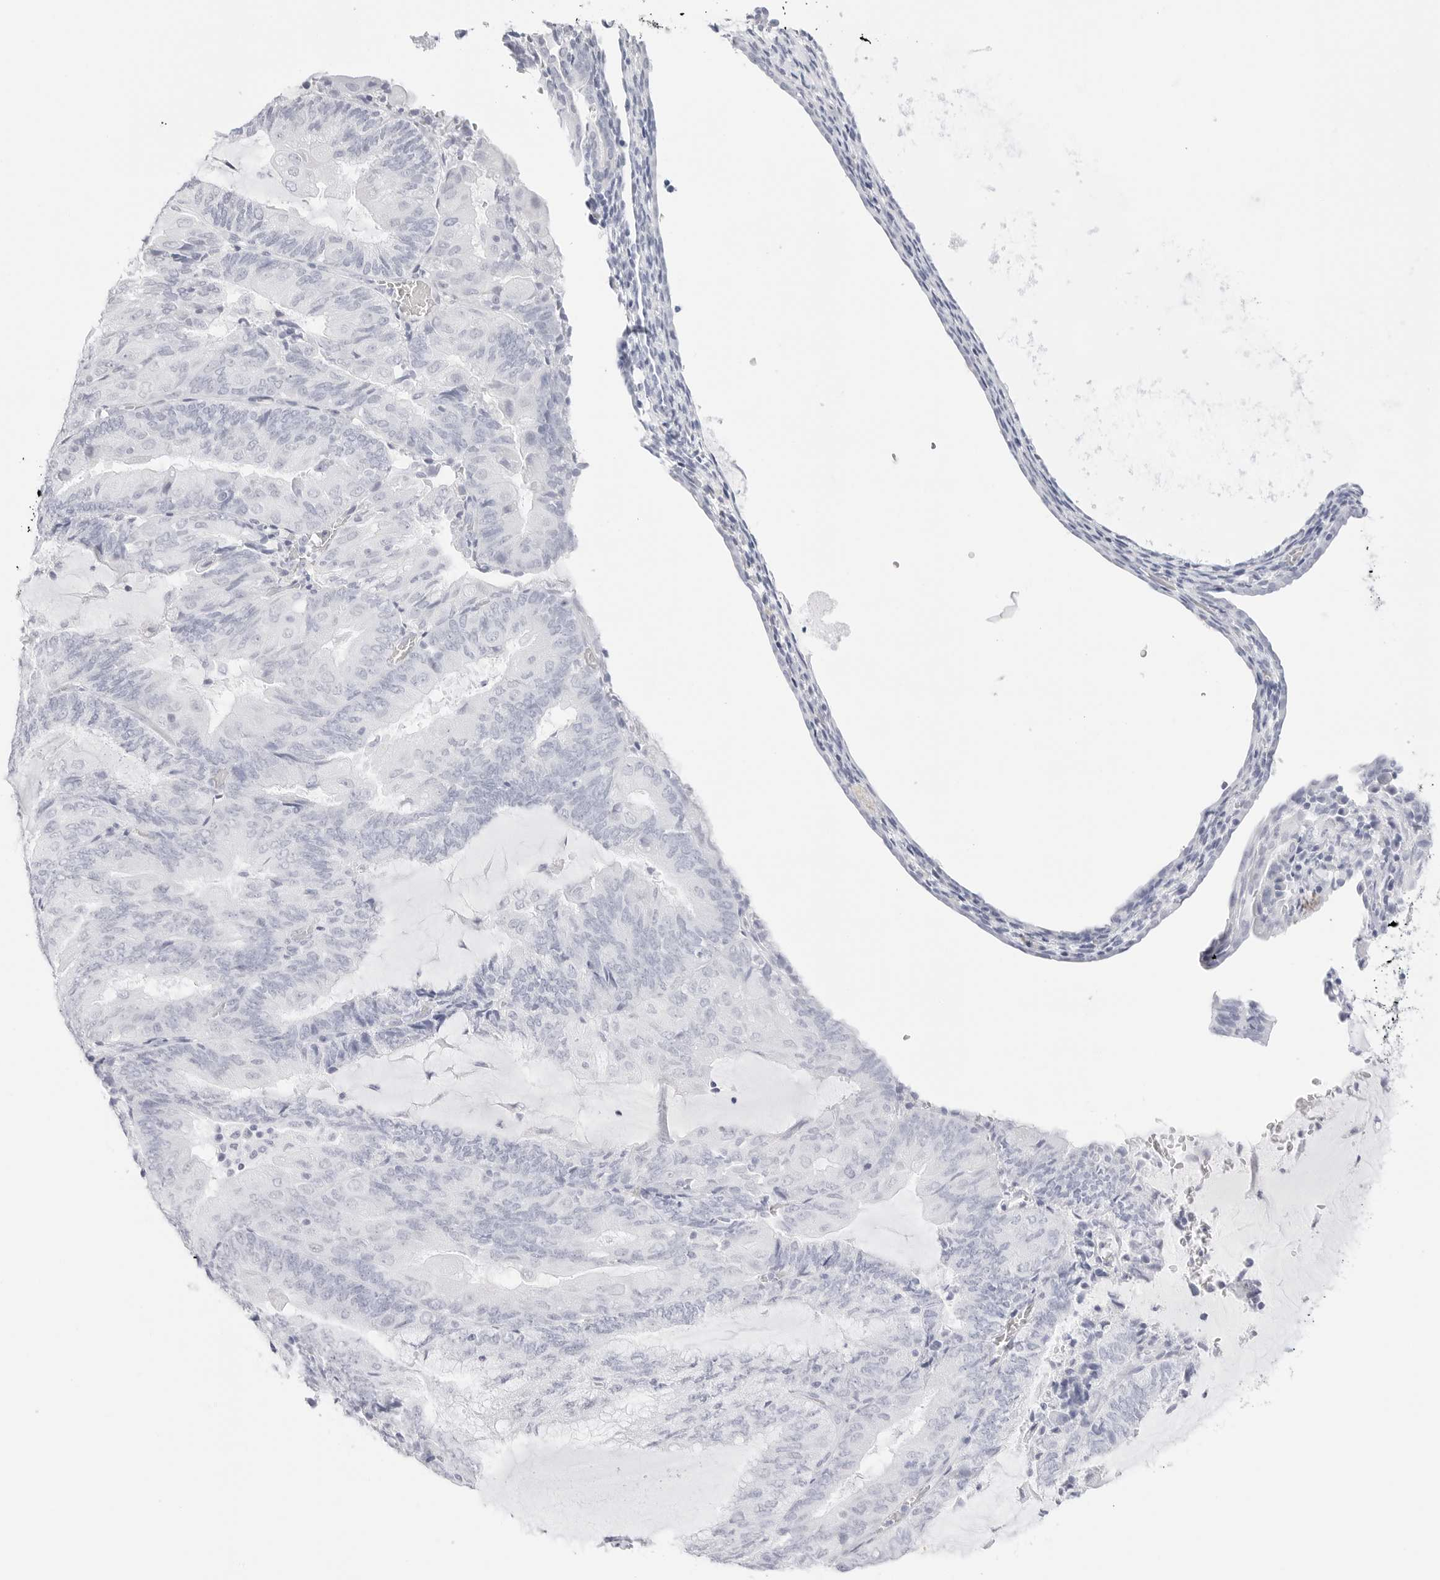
{"staining": {"intensity": "negative", "quantity": "none", "location": "none"}, "tissue": "endometrial cancer", "cell_type": "Tumor cells", "image_type": "cancer", "snomed": [{"axis": "morphology", "description": "Adenocarcinoma, NOS"}, {"axis": "topography", "description": "Endometrium"}], "caption": "High power microscopy micrograph of an IHC histopathology image of endometrial cancer, revealing no significant expression in tumor cells.", "gene": "TFF2", "patient": {"sex": "female", "age": 81}}